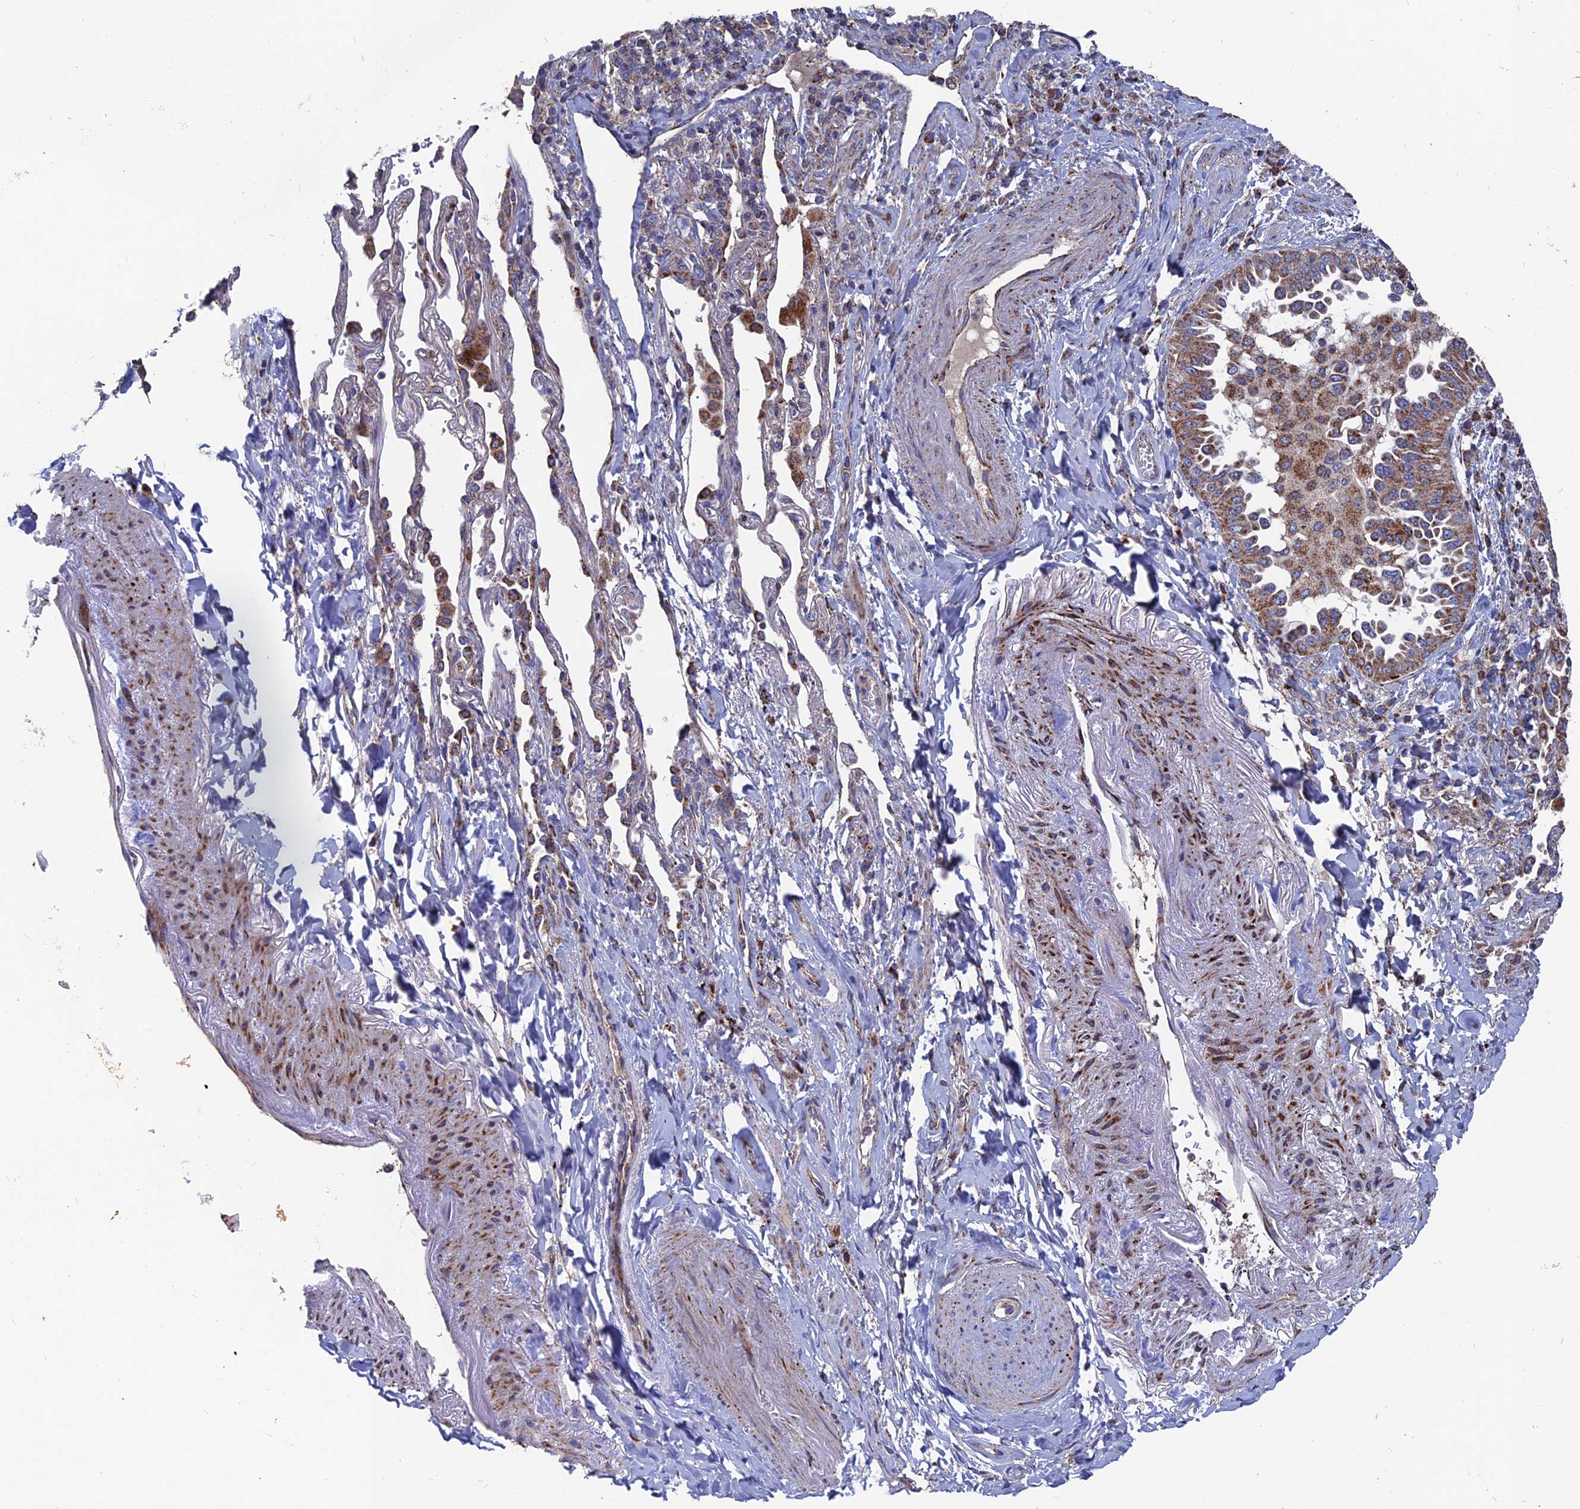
{"staining": {"intensity": "moderate", "quantity": ">75%", "location": "cytoplasmic/membranous"}, "tissue": "lung cancer", "cell_type": "Tumor cells", "image_type": "cancer", "snomed": [{"axis": "morphology", "description": "Adenocarcinoma, NOS"}, {"axis": "topography", "description": "Lung"}], "caption": "This is an image of immunohistochemistry (IHC) staining of lung adenocarcinoma, which shows moderate expression in the cytoplasmic/membranous of tumor cells.", "gene": "TGFA", "patient": {"sex": "female", "age": 69}}